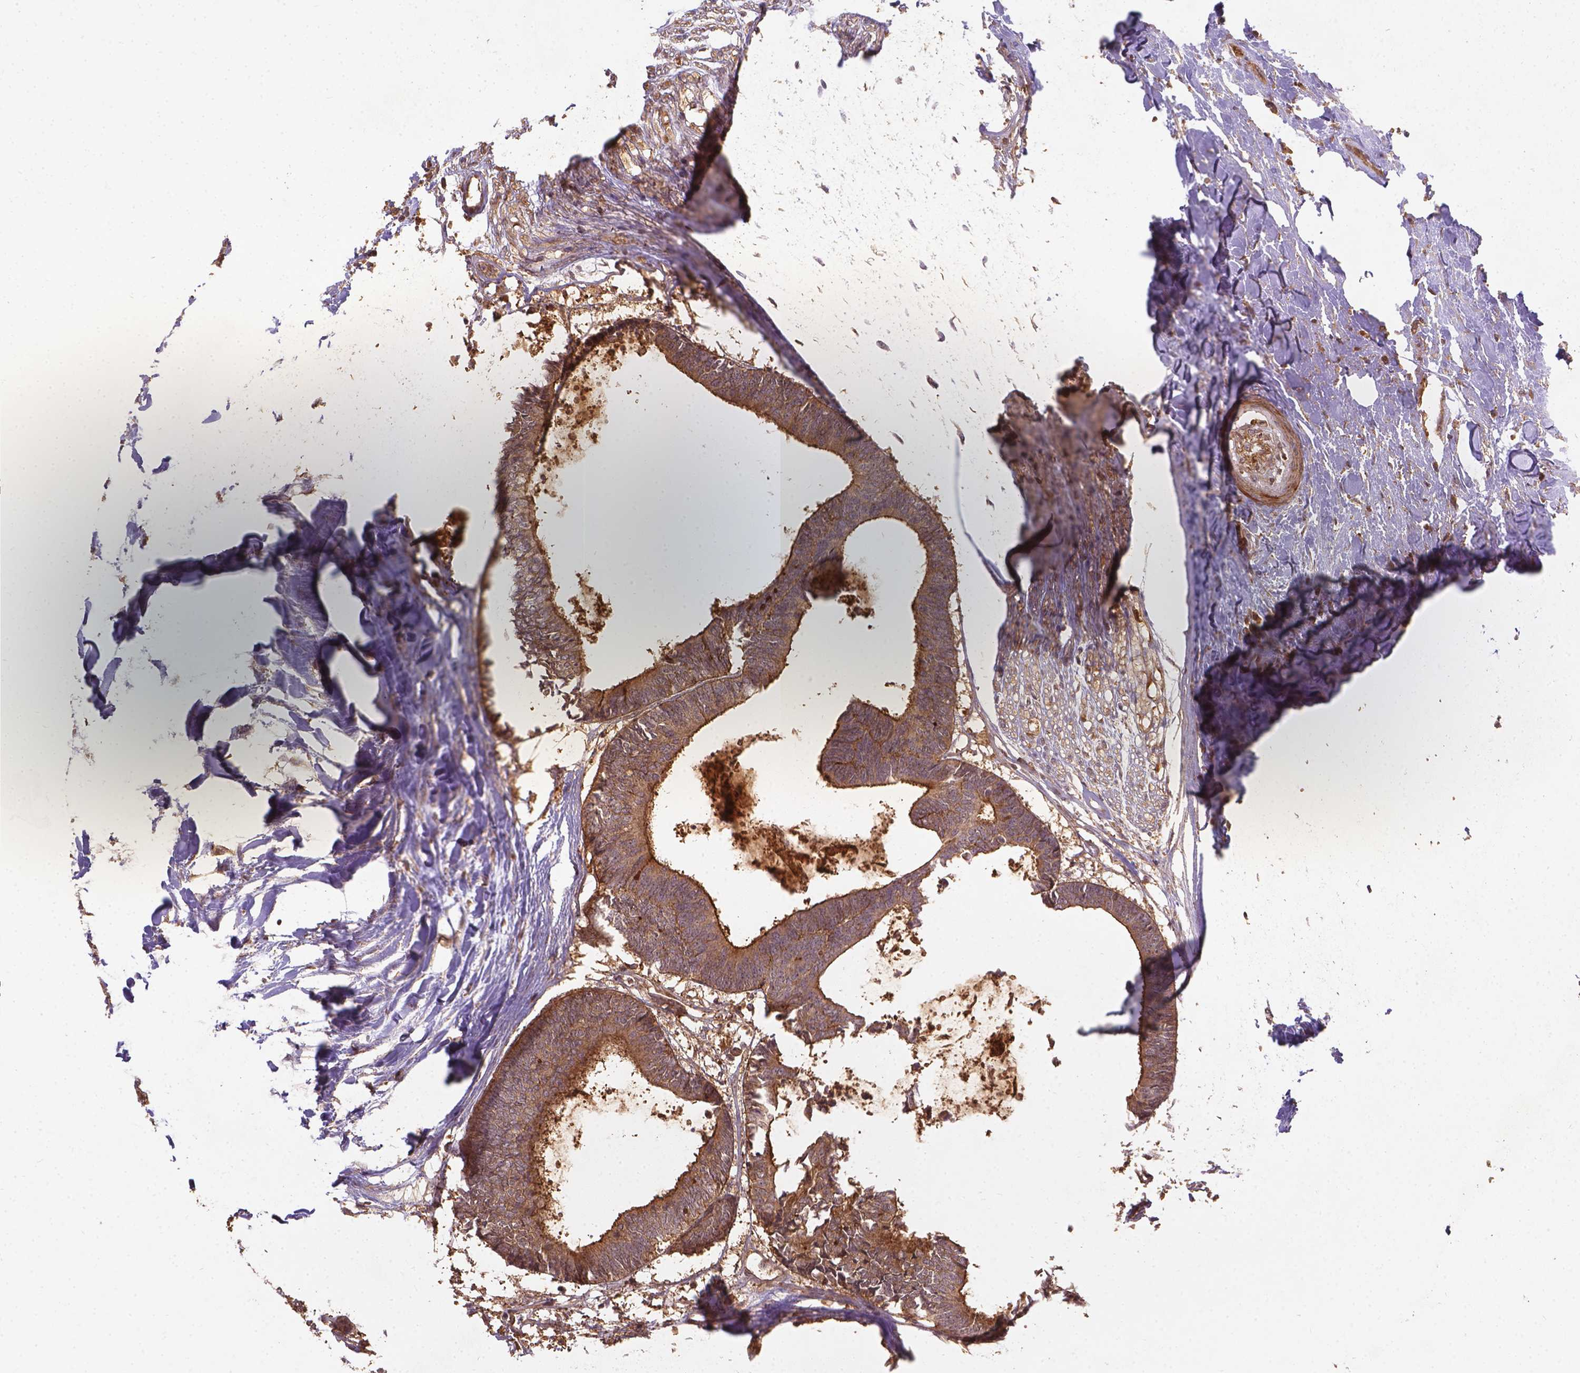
{"staining": {"intensity": "moderate", "quantity": ">75%", "location": "cytoplasmic/membranous"}, "tissue": "colorectal cancer", "cell_type": "Tumor cells", "image_type": "cancer", "snomed": [{"axis": "morphology", "description": "Adenocarcinoma, NOS"}, {"axis": "topography", "description": "Colon"}, {"axis": "topography", "description": "Rectum"}], "caption": "Adenocarcinoma (colorectal) stained for a protein shows moderate cytoplasmic/membranous positivity in tumor cells. (DAB IHC with brightfield microscopy, high magnification).", "gene": "XPR1", "patient": {"sex": "male", "age": 57}}